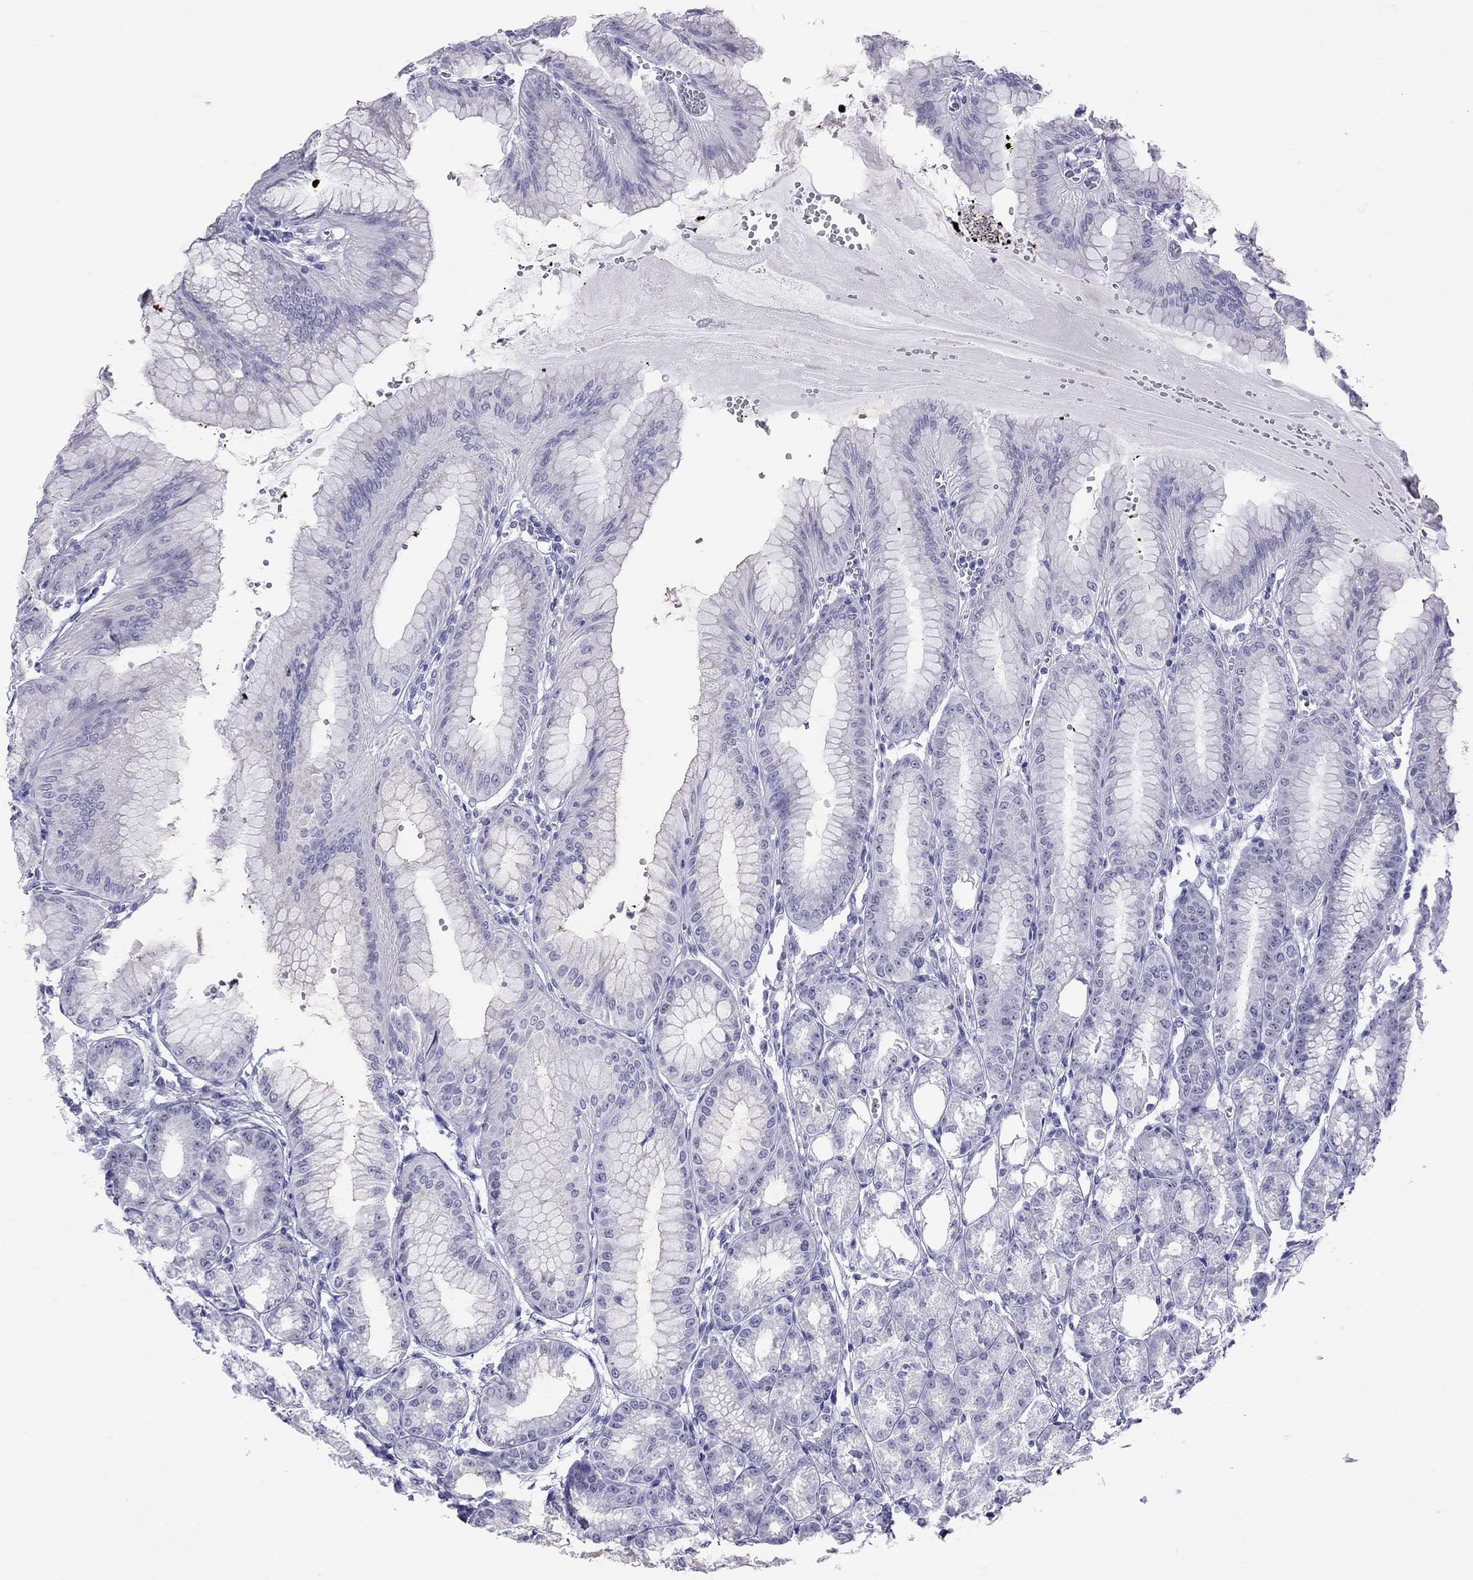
{"staining": {"intensity": "negative", "quantity": "none", "location": "none"}, "tissue": "stomach", "cell_type": "Glandular cells", "image_type": "normal", "snomed": [{"axis": "morphology", "description": "Normal tissue, NOS"}, {"axis": "topography", "description": "Stomach, lower"}], "caption": "Human stomach stained for a protein using immunohistochemistry displays no positivity in glandular cells.", "gene": "LYAR", "patient": {"sex": "male", "age": 71}}